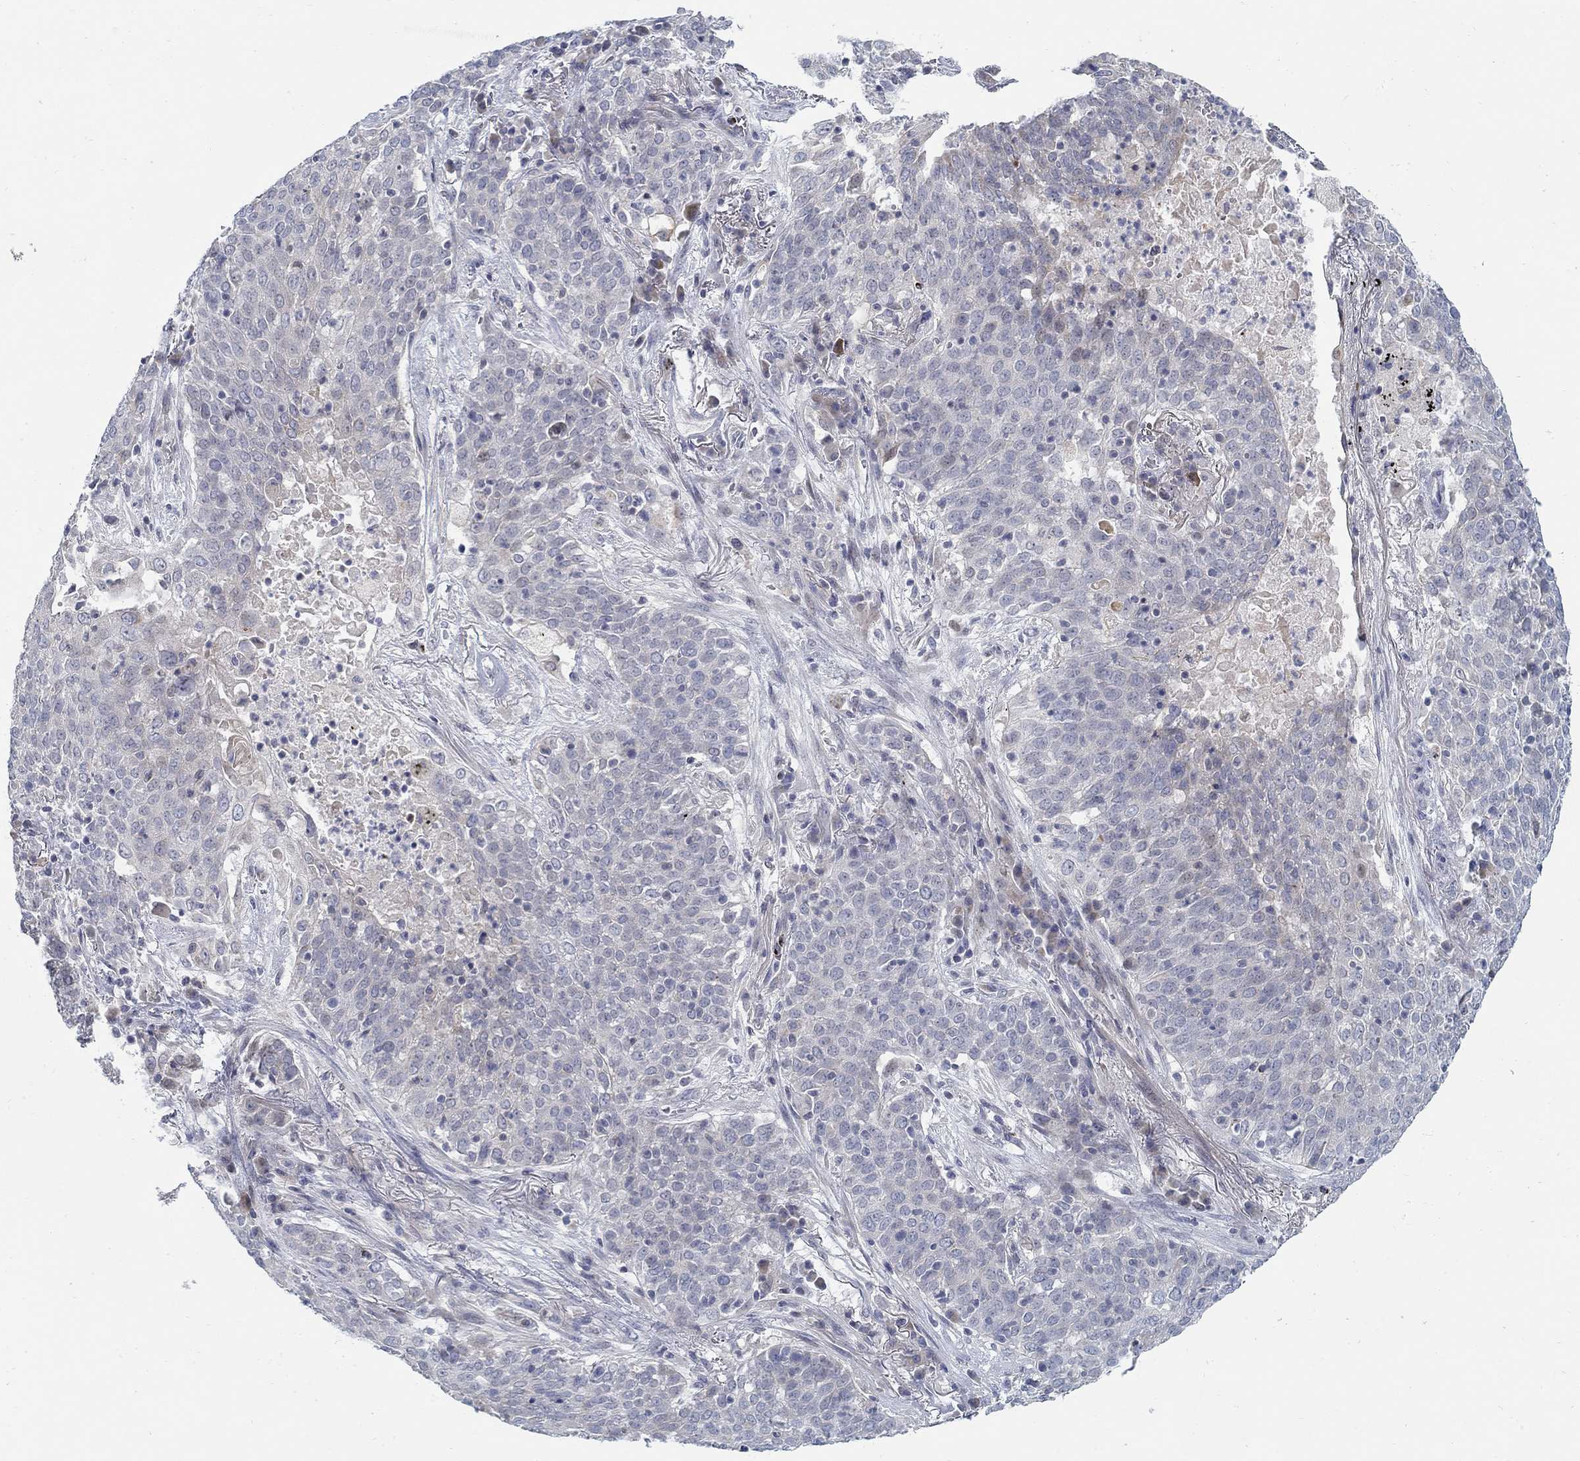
{"staining": {"intensity": "negative", "quantity": "none", "location": "none"}, "tissue": "lung cancer", "cell_type": "Tumor cells", "image_type": "cancer", "snomed": [{"axis": "morphology", "description": "Squamous cell carcinoma, NOS"}, {"axis": "topography", "description": "Lung"}], "caption": "Tumor cells are negative for protein expression in human squamous cell carcinoma (lung). (DAB (3,3'-diaminobenzidine) immunohistochemistry (IHC) visualized using brightfield microscopy, high magnification).", "gene": "ANO7", "patient": {"sex": "male", "age": 82}}